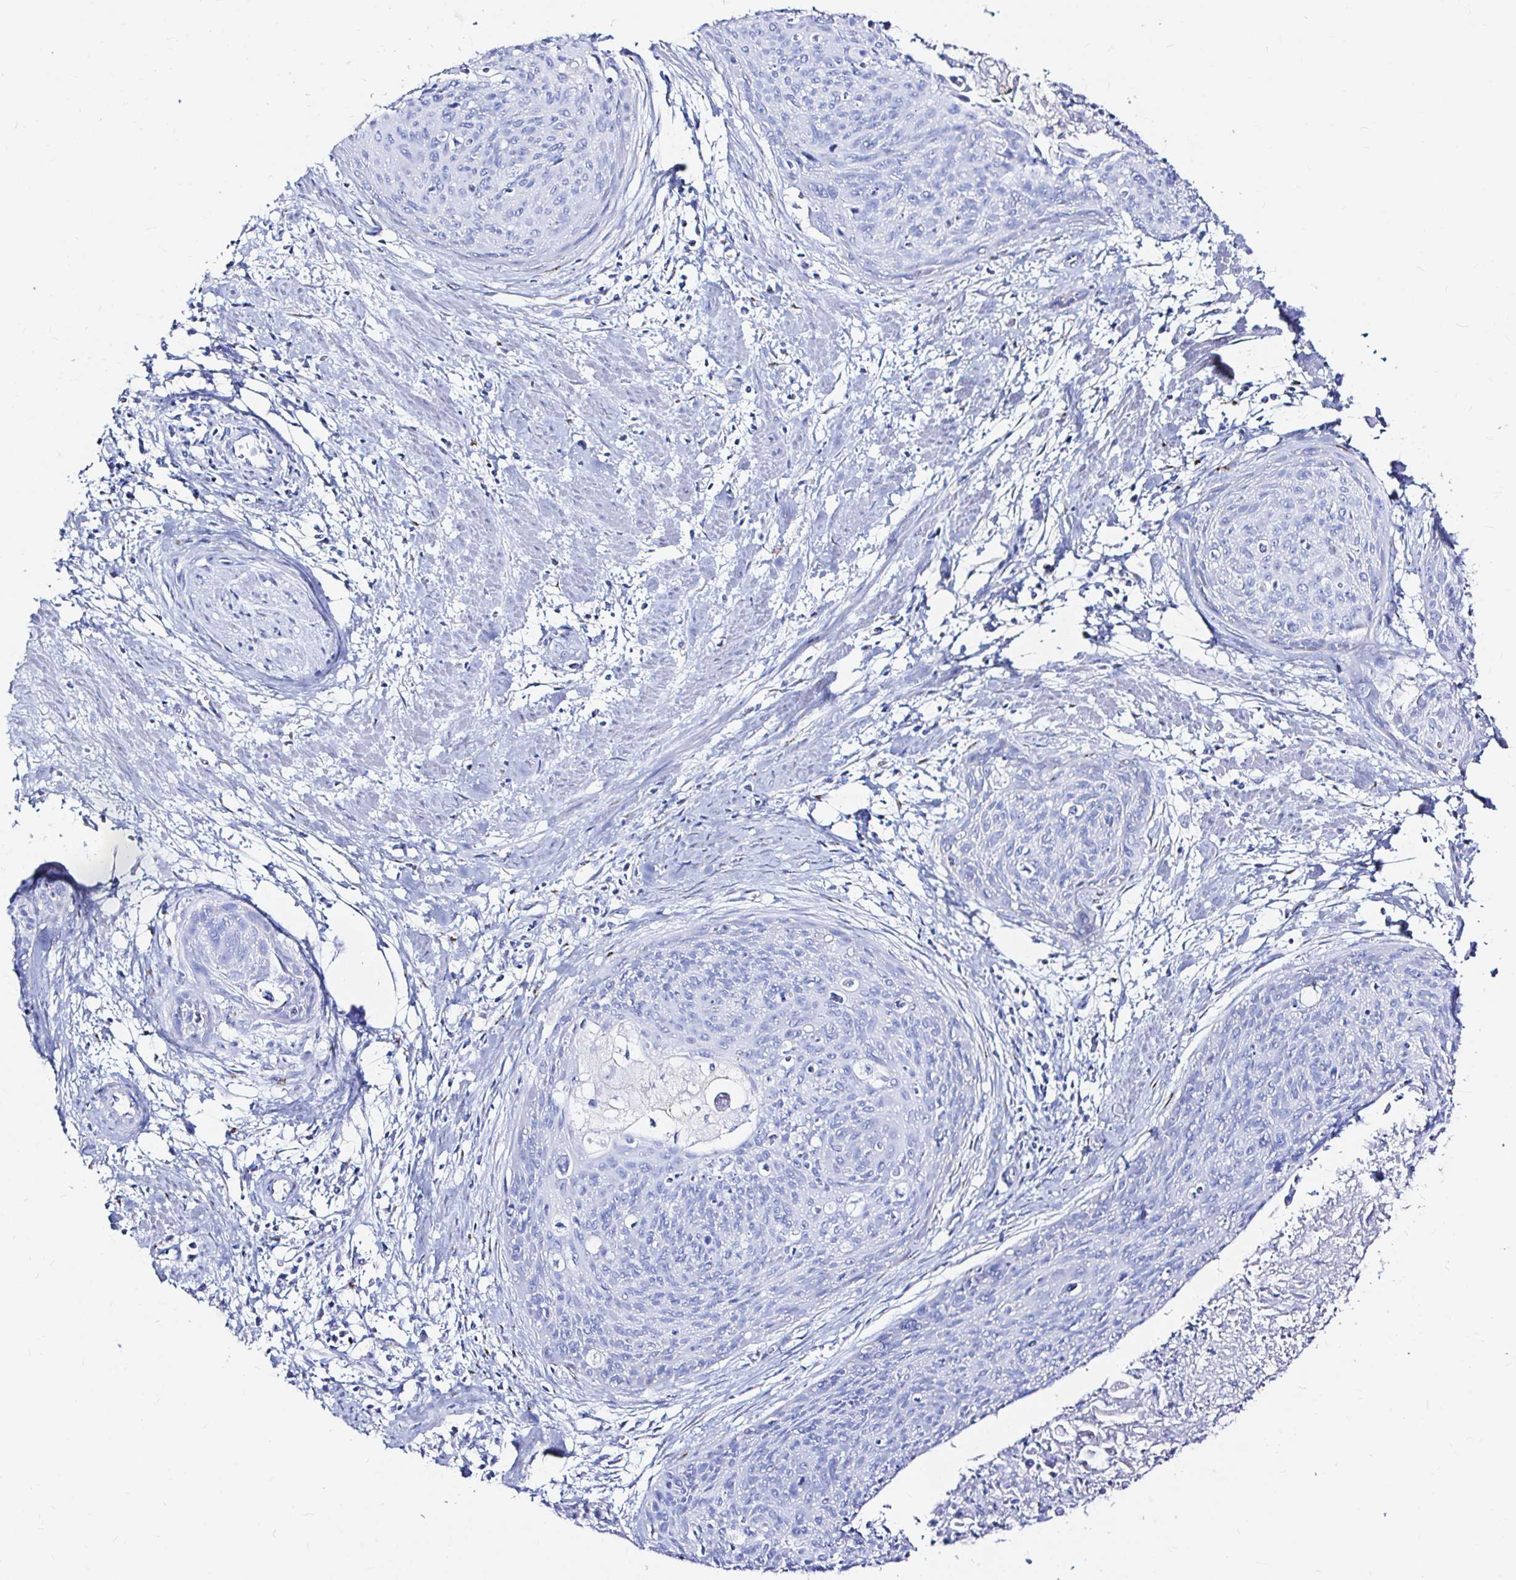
{"staining": {"intensity": "negative", "quantity": "none", "location": "none"}, "tissue": "cervical cancer", "cell_type": "Tumor cells", "image_type": "cancer", "snomed": [{"axis": "morphology", "description": "Squamous cell carcinoma, NOS"}, {"axis": "topography", "description": "Cervix"}], "caption": "Human squamous cell carcinoma (cervical) stained for a protein using immunohistochemistry (IHC) shows no positivity in tumor cells.", "gene": "ZNF432", "patient": {"sex": "female", "age": 55}}